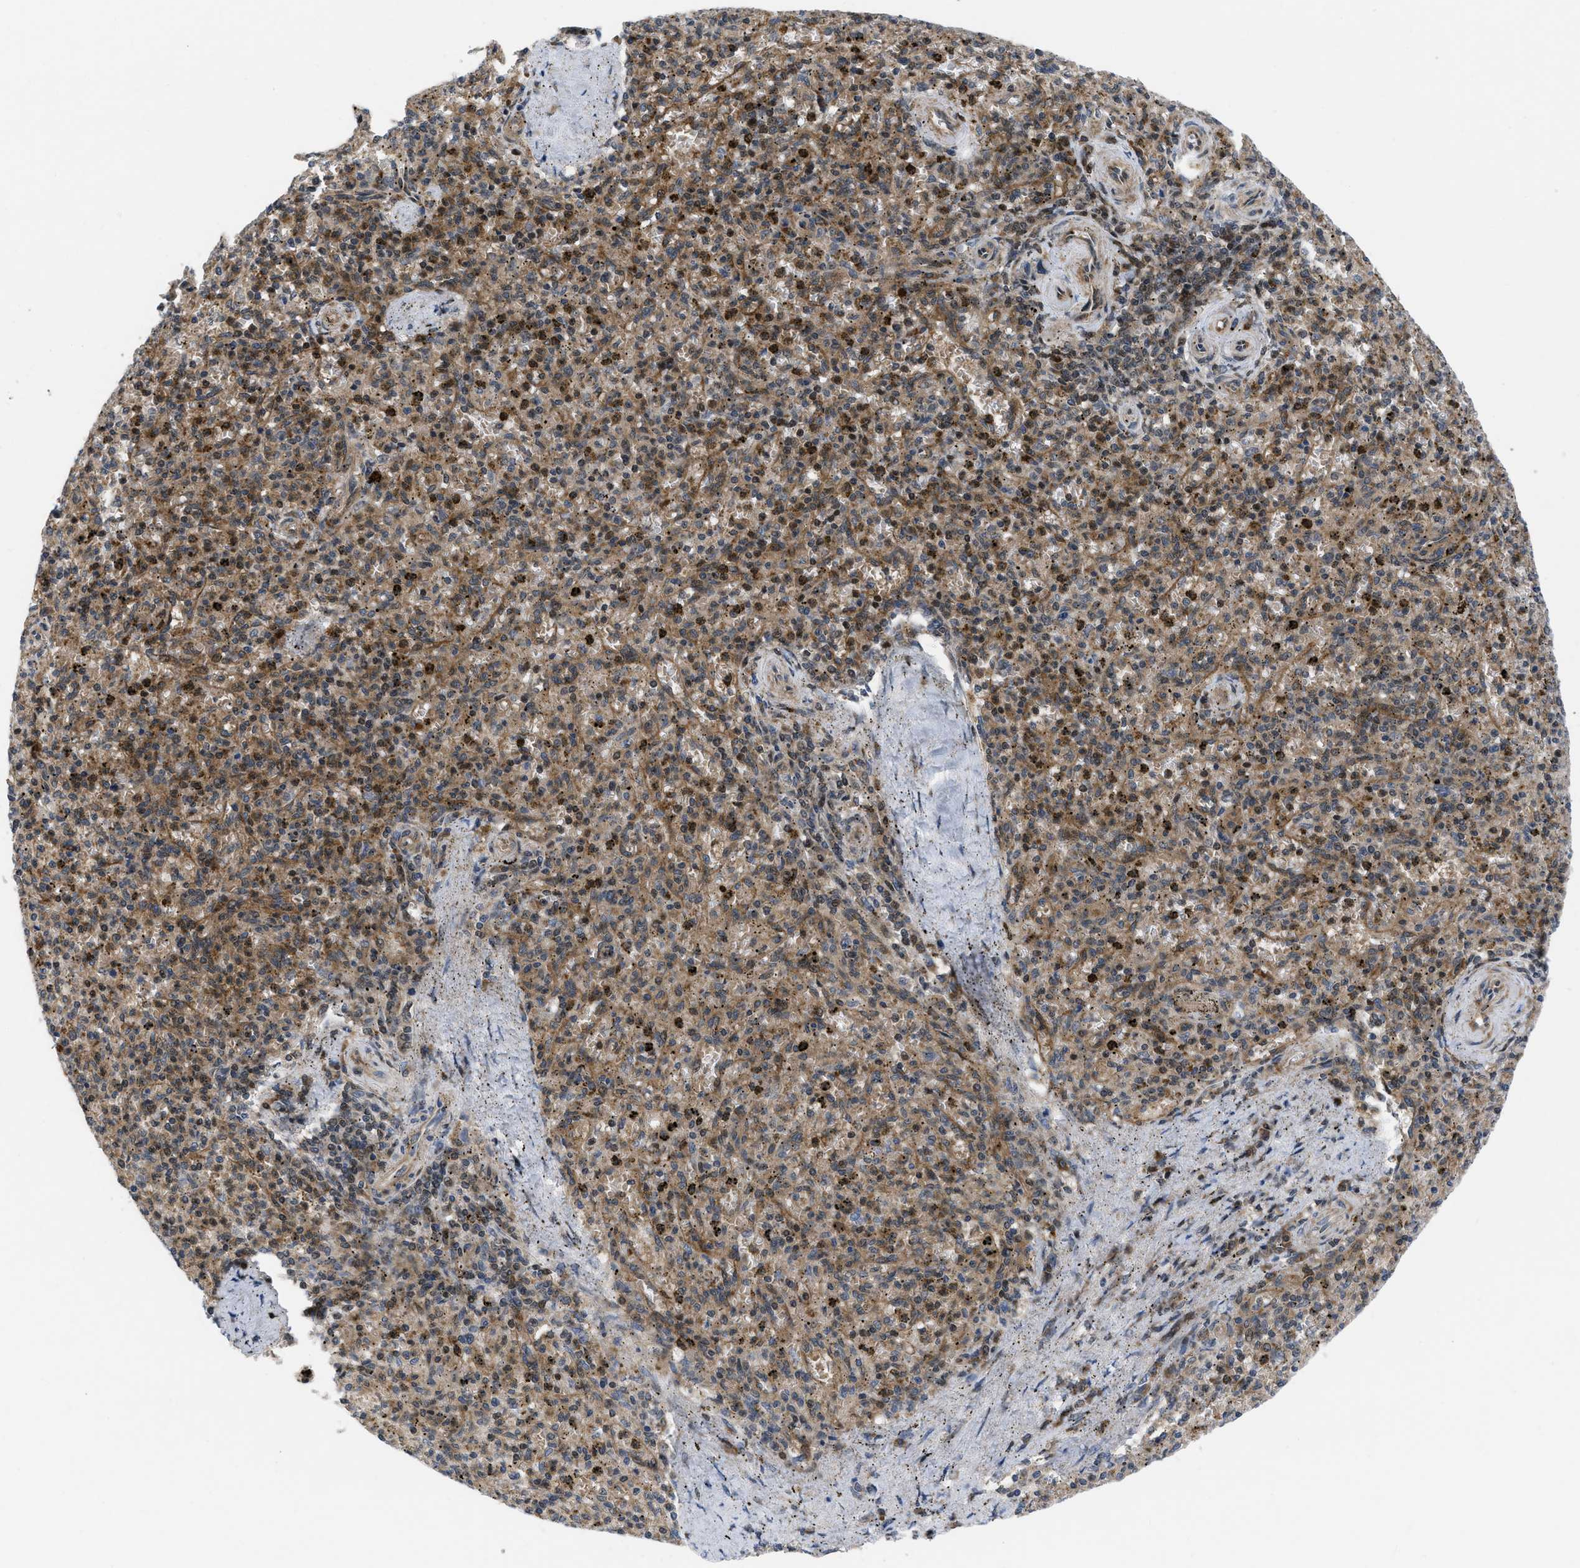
{"staining": {"intensity": "moderate", "quantity": "25%-75%", "location": "cytoplasmic/membranous,nuclear"}, "tissue": "spleen", "cell_type": "Cells in red pulp", "image_type": "normal", "snomed": [{"axis": "morphology", "description": "Normal tissue, NOS"}, {"axis": "topography", "description": "Spleen"}], "caption": "Protein staining demonstrates moderate cytoplasmic/membranous,nuclear expression in about 25%-75% of cells in red pulp in unremarkable spleen.", "gene": "PPP2CB", "patient": {"sex": "male", "age": 72}}